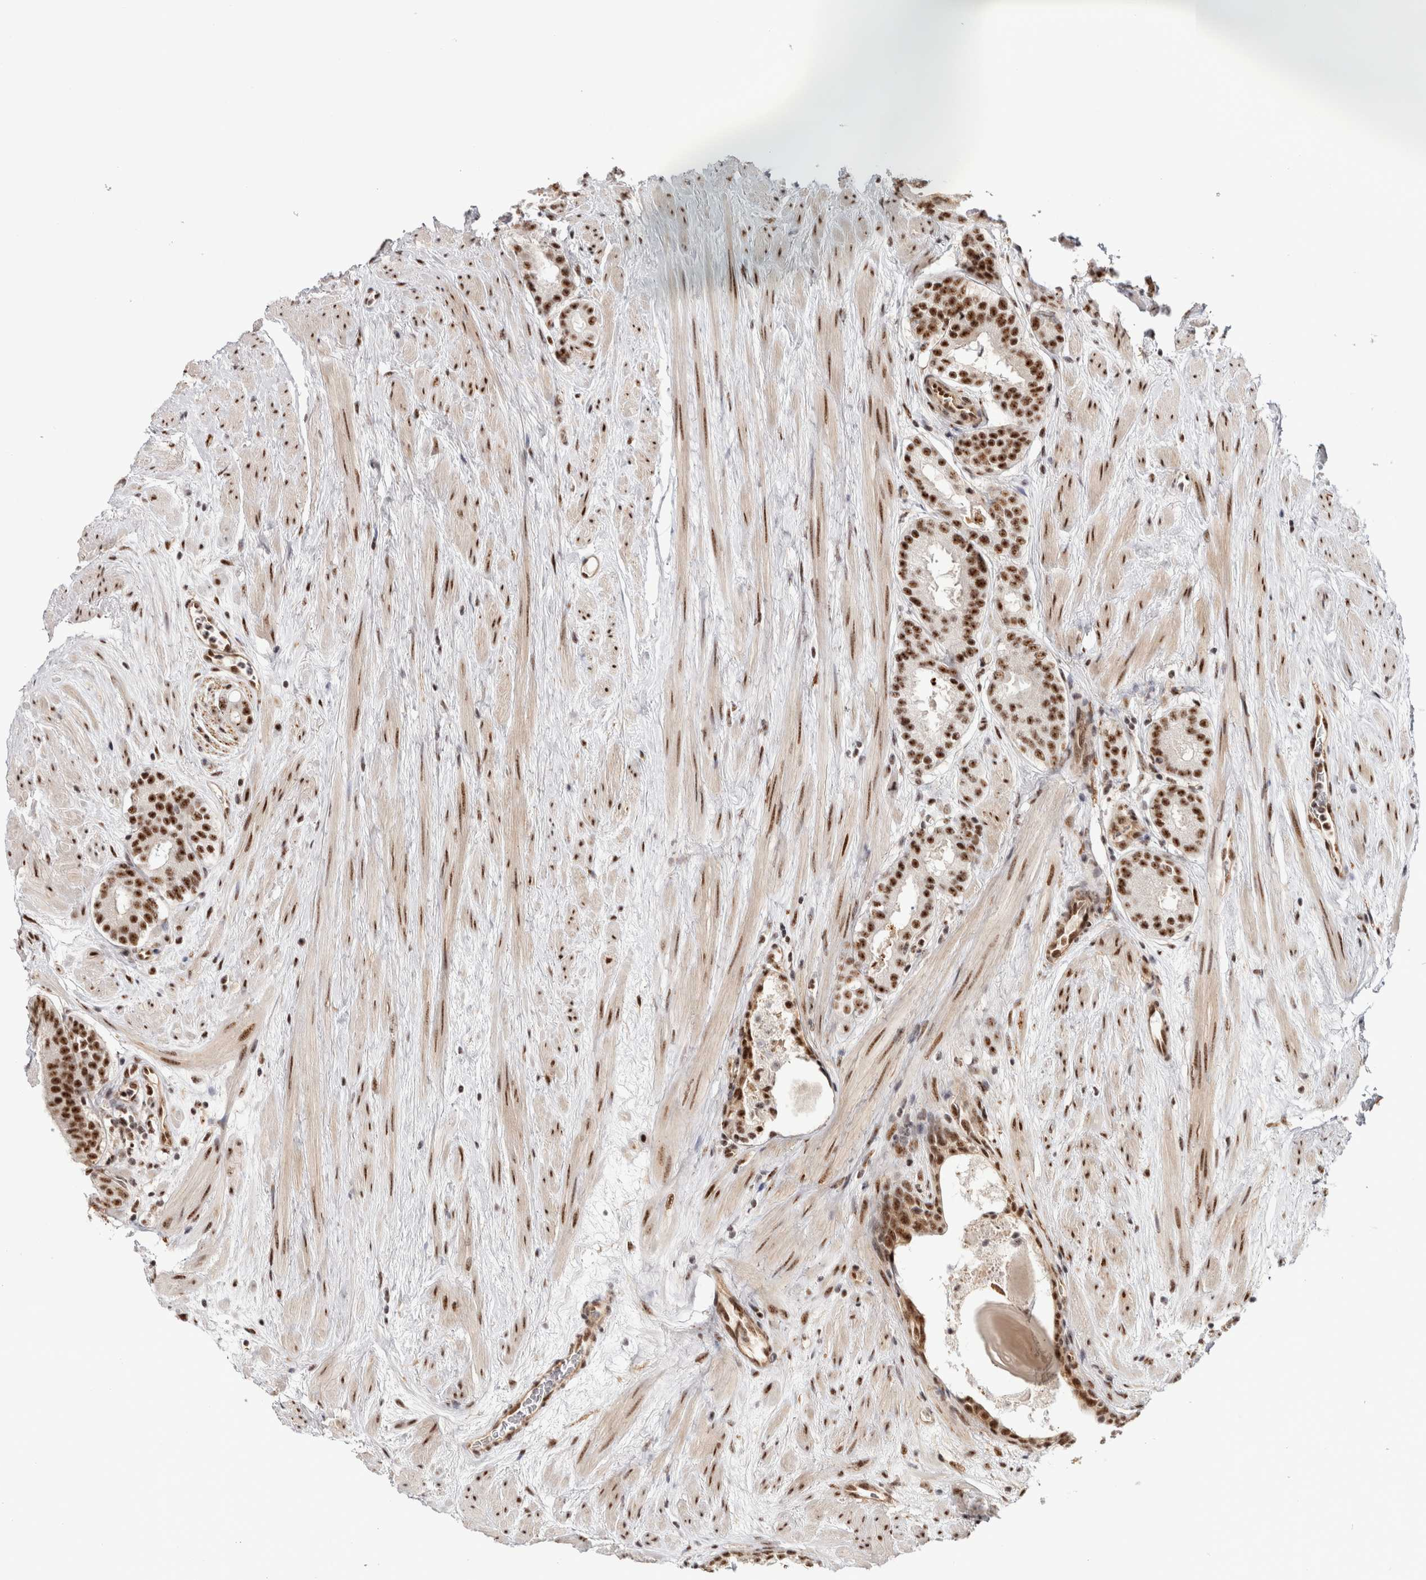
{"staining": {"intensity": "strong", "quantity": ">75%", "location": "nuclear"}, "tissue": "prostate cancer", "cell_type": "Tumor cells", "image_type": "cancer", "snomed": [{"axis": "morphology", "description": "Adenocarcinoma, Low grade"}, {"axis": "topography", "description": "Prostate"}], "caption": "Immunohistochemical staining of prostate adenocarcinoma (low-grade) displays strong nuclear protein expression in about >75% of tumor cells.", "gene": "MKNK1", "patient": {"sex": "male", "age": 69}}